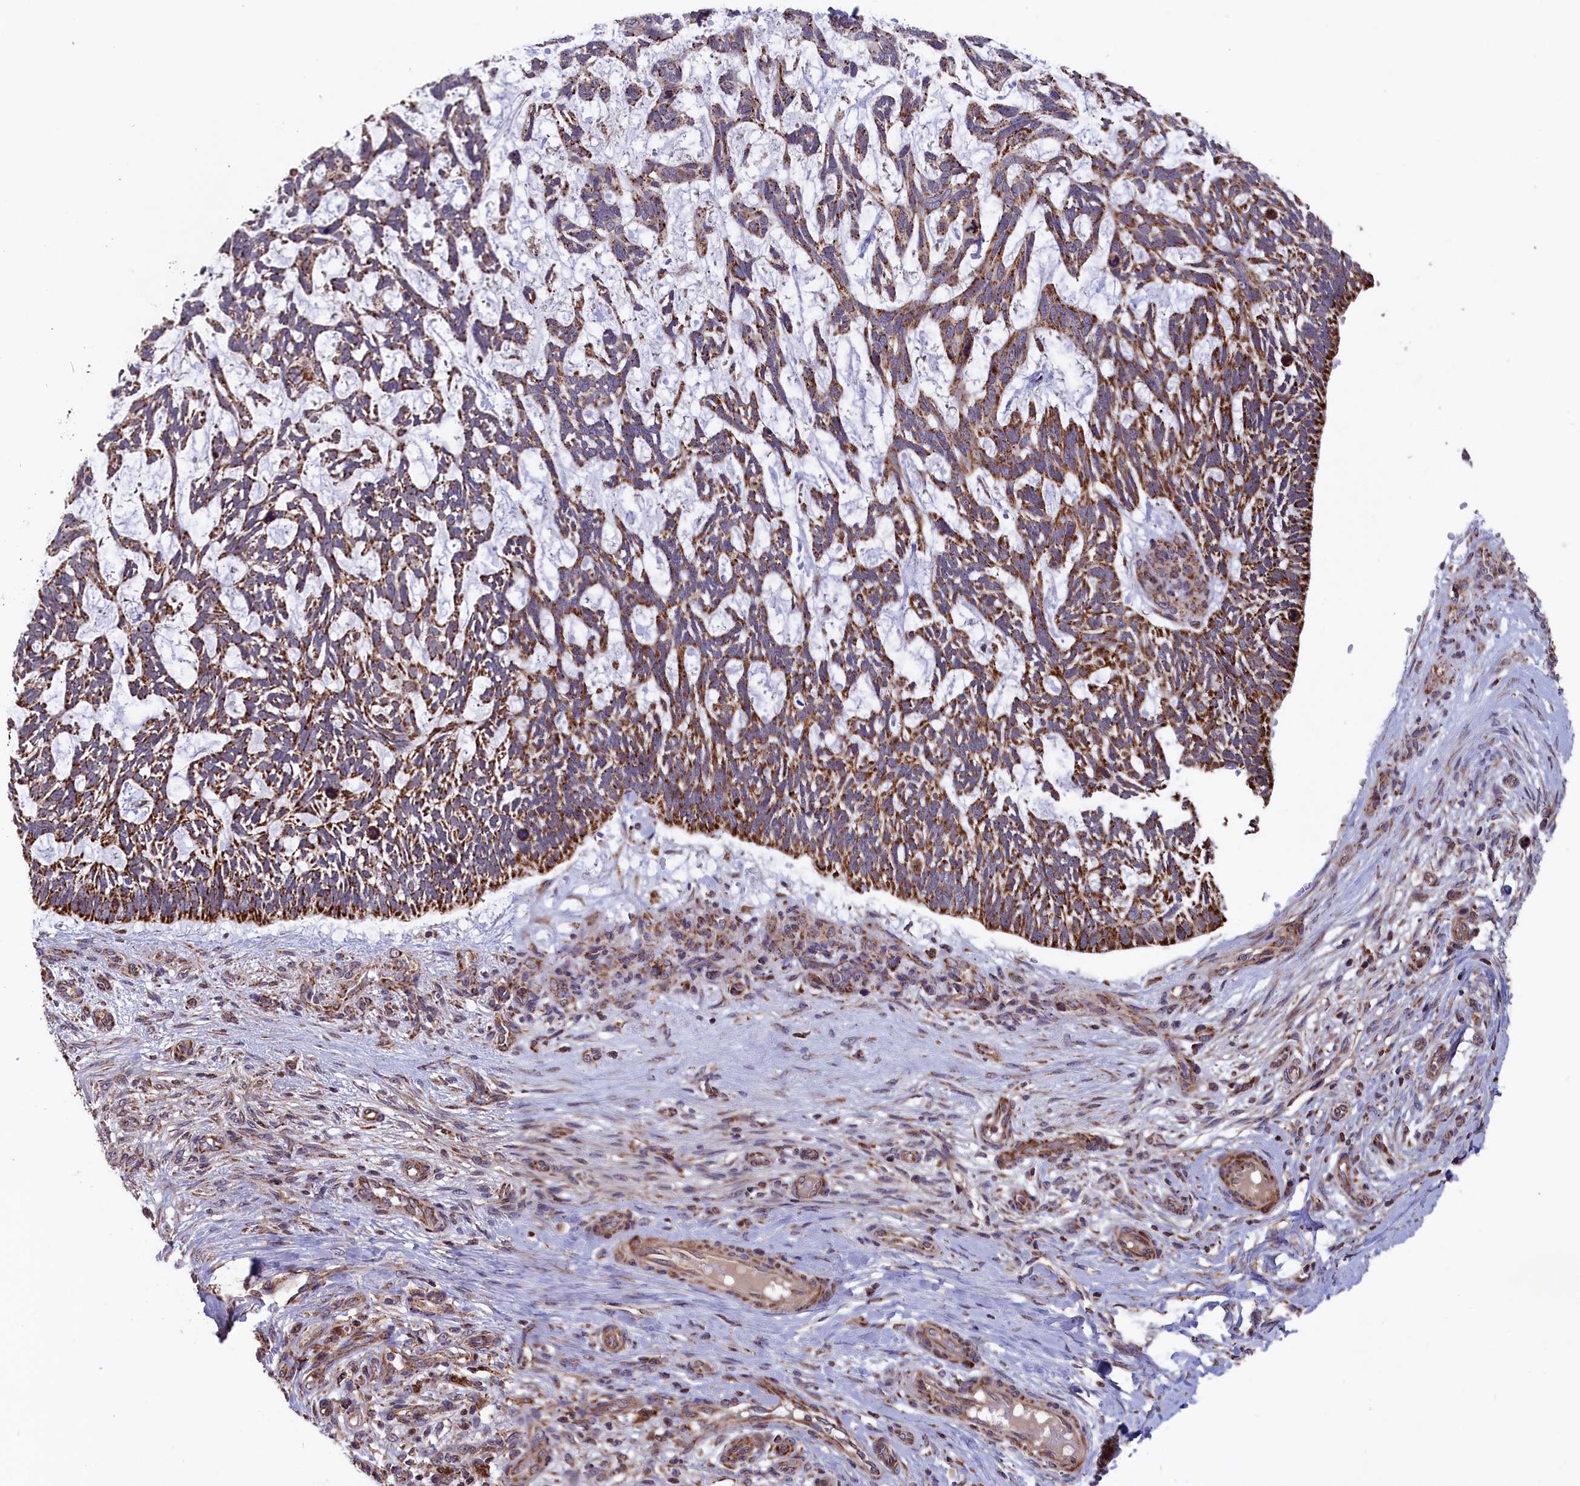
{"staining": {"intensity": "strong", "quantity": "25%-75%", "location": "cytoplasmic/membranous"}, "tissue": "skin cancer", "cell_type": "Tumor cells", "image_type": "cancer", "snomed": [{"axis": "morphology", "description": "Basal cell carcinoma"}, {"axis": "topography", "description": "Skin"}], "caption": "This is an image of IHC staining of basal cell carcinoma (skin), which shows strong positivity in the cytoplasmic/membranous of tumor cells.", "gene": "TIMM44", "patient": {"sex": "male", "age": 88}}